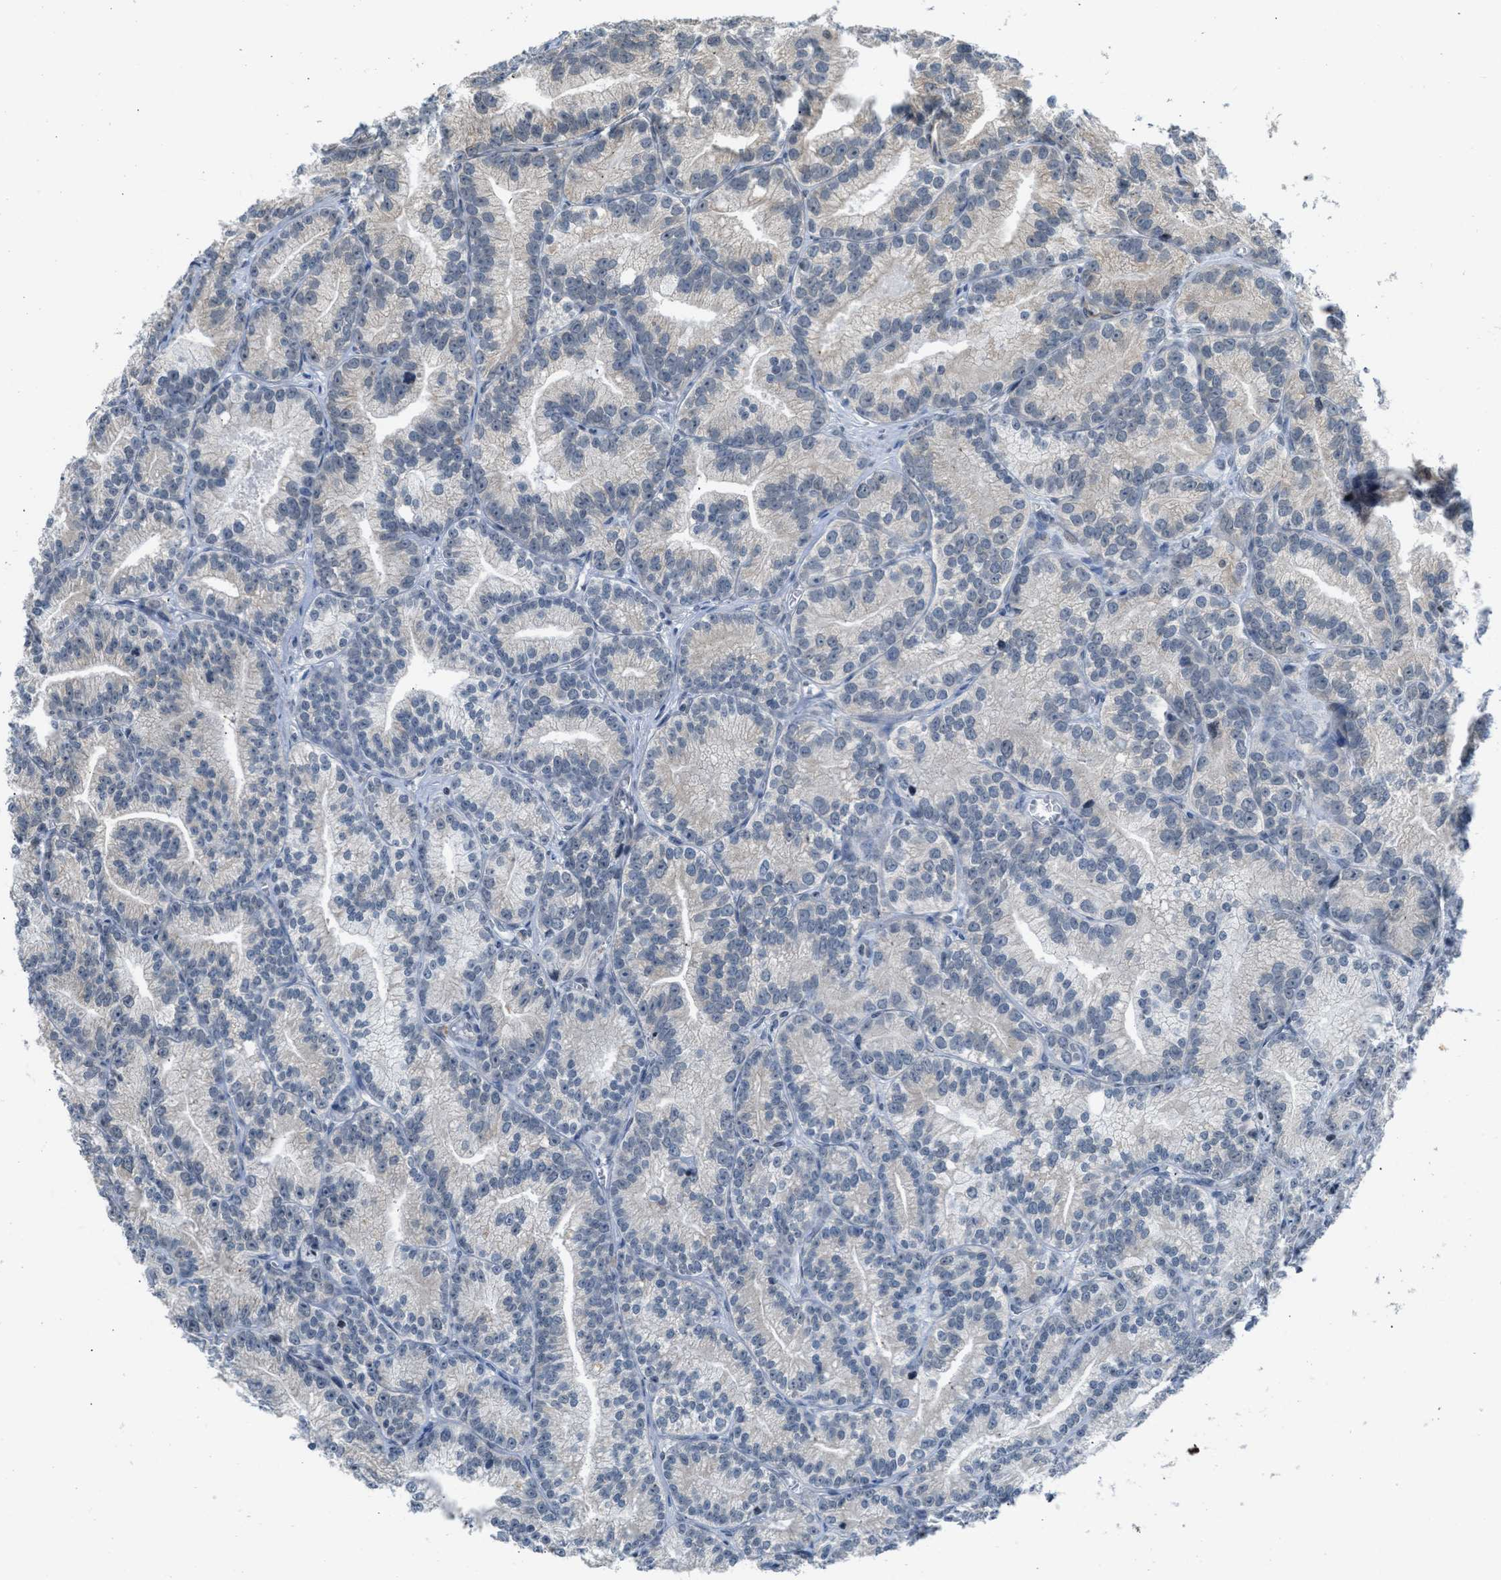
{"staining": {"intensity": "negative", "quantity": "none", "location": "none"}, "tissue": "prostate cancer", "cell_type": "Tumor cells", "image_type": "cancer", "snomed": [{"axis": "morphology", "description": "Adenocarcinoma, Low grade"}, {"axis": "topography", "description": "Prostate"}], "caption": "Immunohistochemical staining of prostate low-grade adenocarcinoma displays no significant positivity in tumor cells. Brightfield microscopy of immunohistochemistry (IHC) stained with DAB (brown) and hematoxylin (blue), captured at high magnification.", "gene": "TTBK2", "patient": {"sex": "male", "age": 89}}